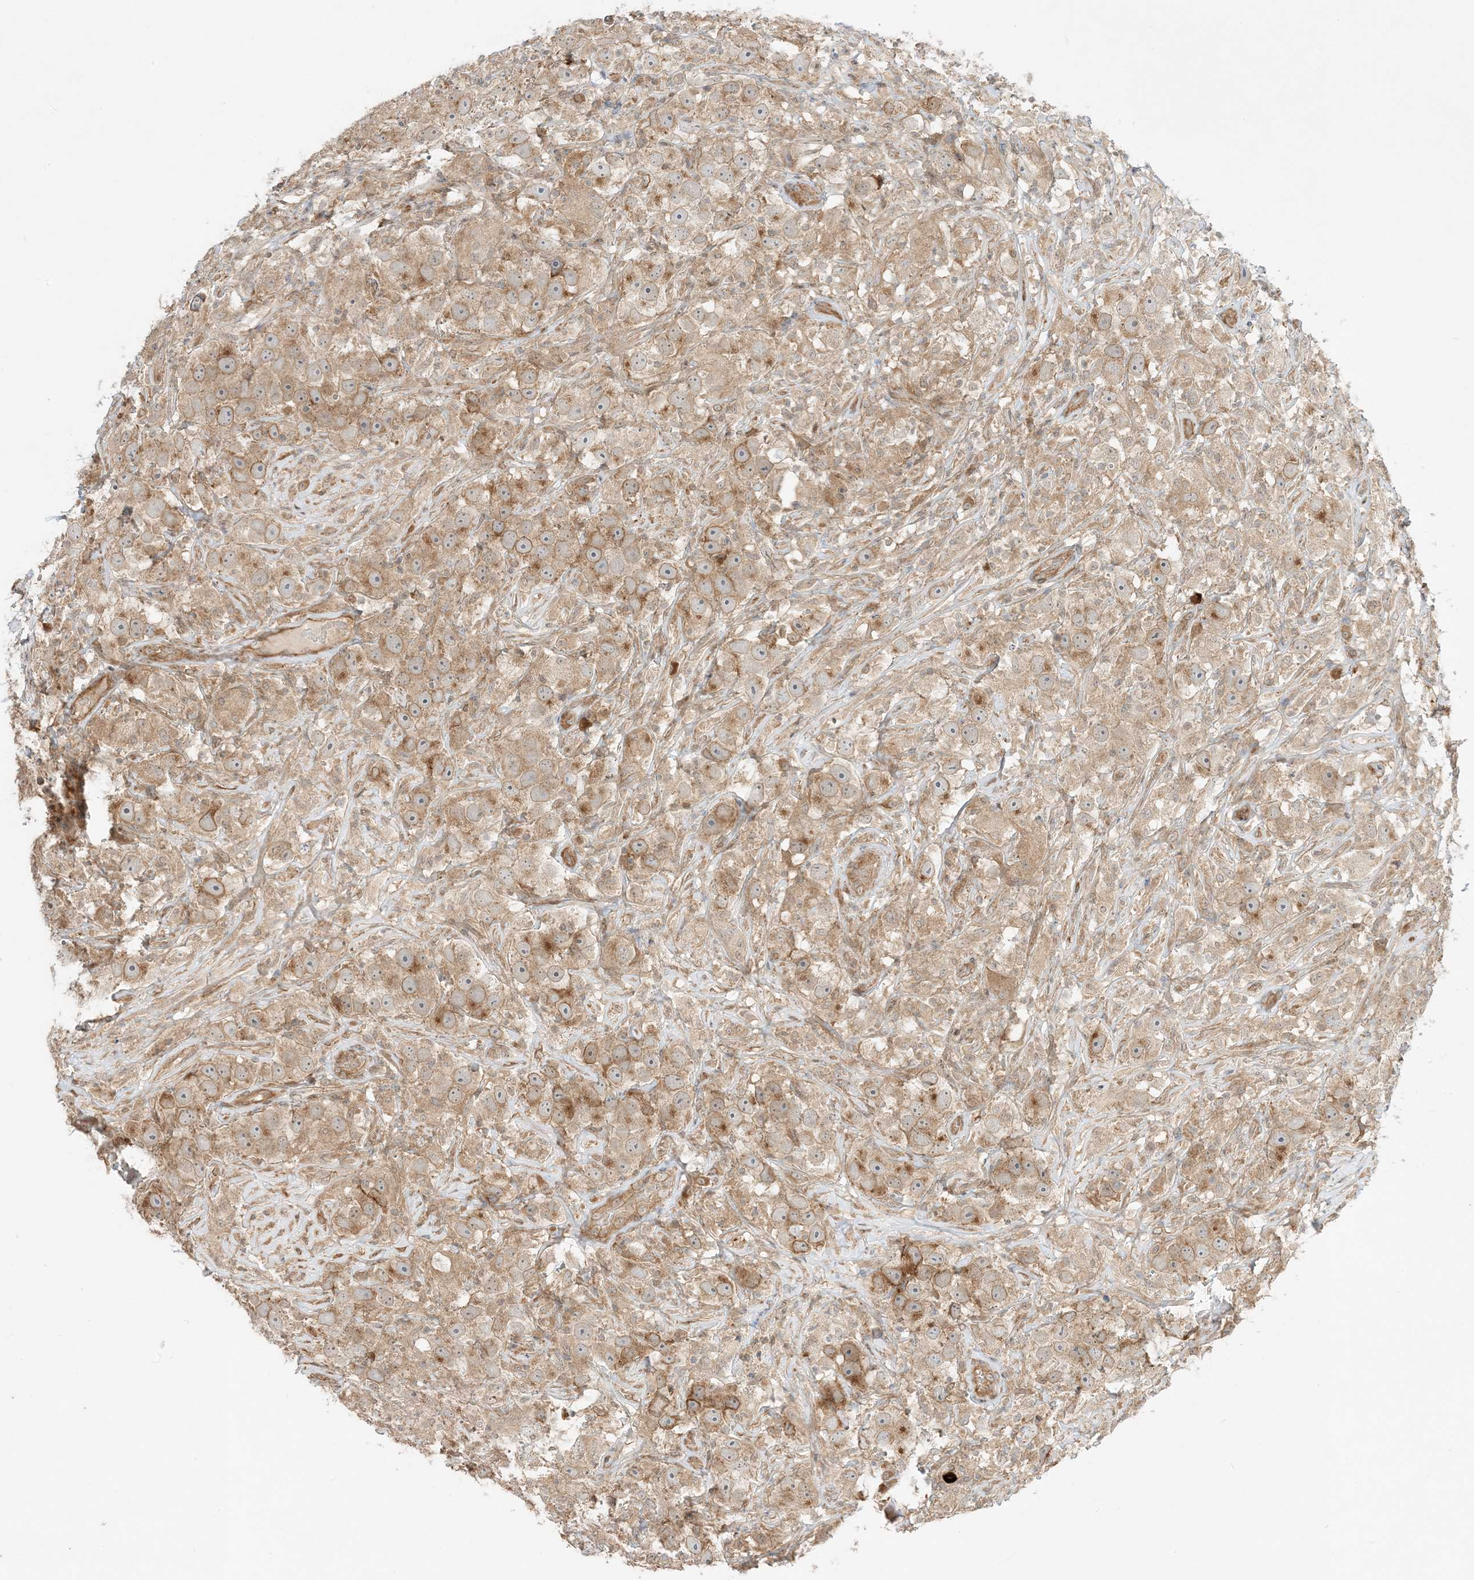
{"staining": {"intensity": "moderate", "quantity": ">75%", "location": "cytoplasmic/membranous"}, "tissue": "testis cancer", "cell_type": "Tumor cells", "image_type": "cancer", "snomed": [{"axis": "morphology", "description": "Seminoma, NOS"}, {"axis": "topography", "description": "Testis"}], "caption": "DAB immunohistochemical staining of human testis cancer reveals moderate cytoplasmic/membranous protein positivity in approximately >75% of tumor cells.", "gene": "SCARF2", "patient": {"sex": "male", "age": 49}}